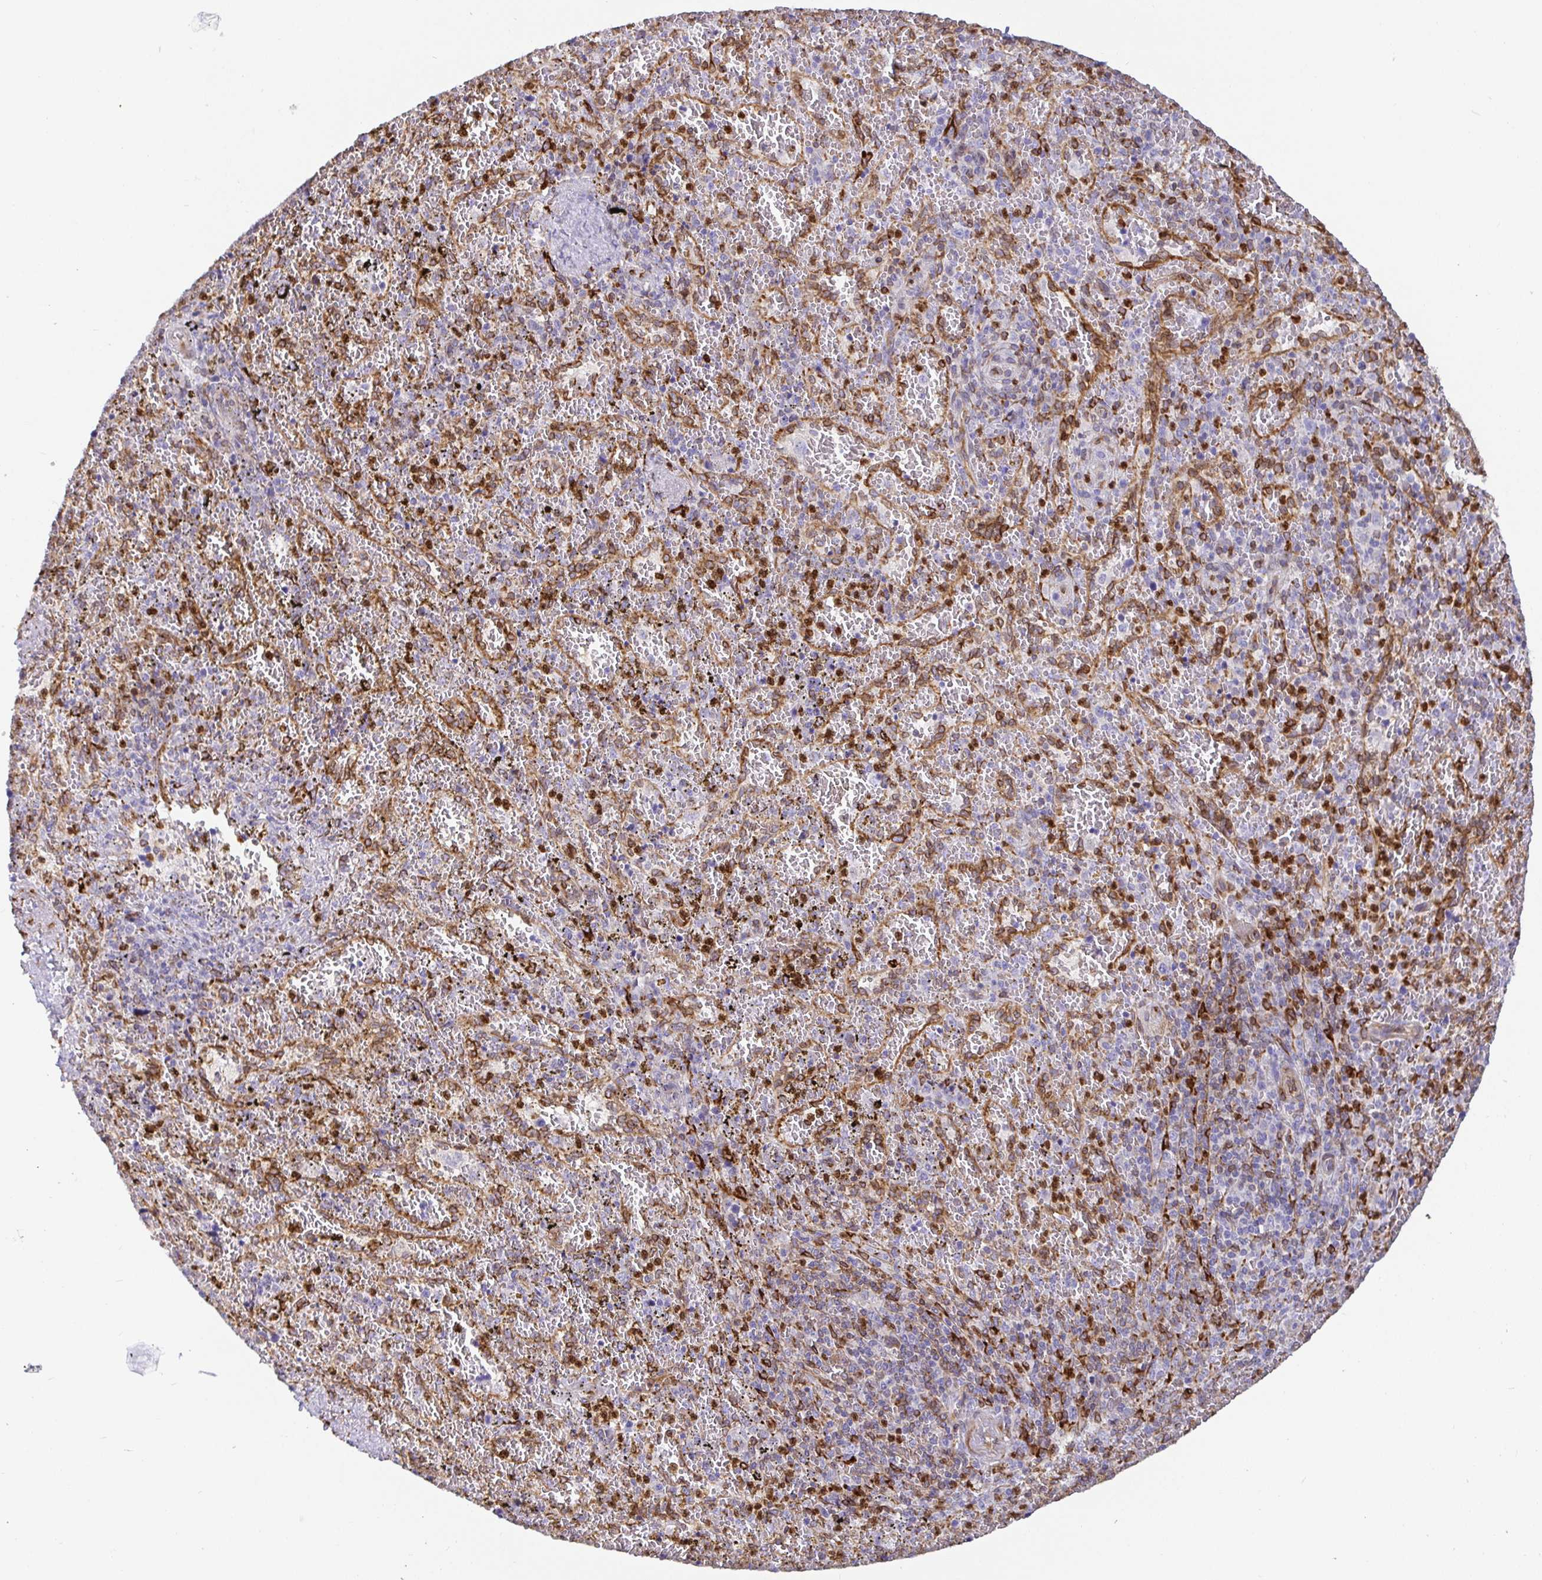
{"staining": {"intensity": "moderate", "quantity": "25%-75%", "location": "cytoplasmic/membranous,nuclear"}, "tissue": "spleen", "cell_type": "Cells in red pulp", "image_type": "normal", "snomed": [{"axis": "morphology", "description": "Normal tissue, NOS"}, {"axis": "topography", "description": "Spleen"}], "caption": "Spleen stained with DAB (3,3'-diaminobenzidine) immunohistochemistry (IHC) demonstrates medium levels of moderate cytoplasmic/membranous,nuclear staining in approximately 25%-75% of cells in red pulp. Using DAB (brown) and hematoxylin (blue) stains, captured at high magnification using brightfield microscopy.", "gene": "TP53I11", "patient": {"sex": "female", "age": 50}}